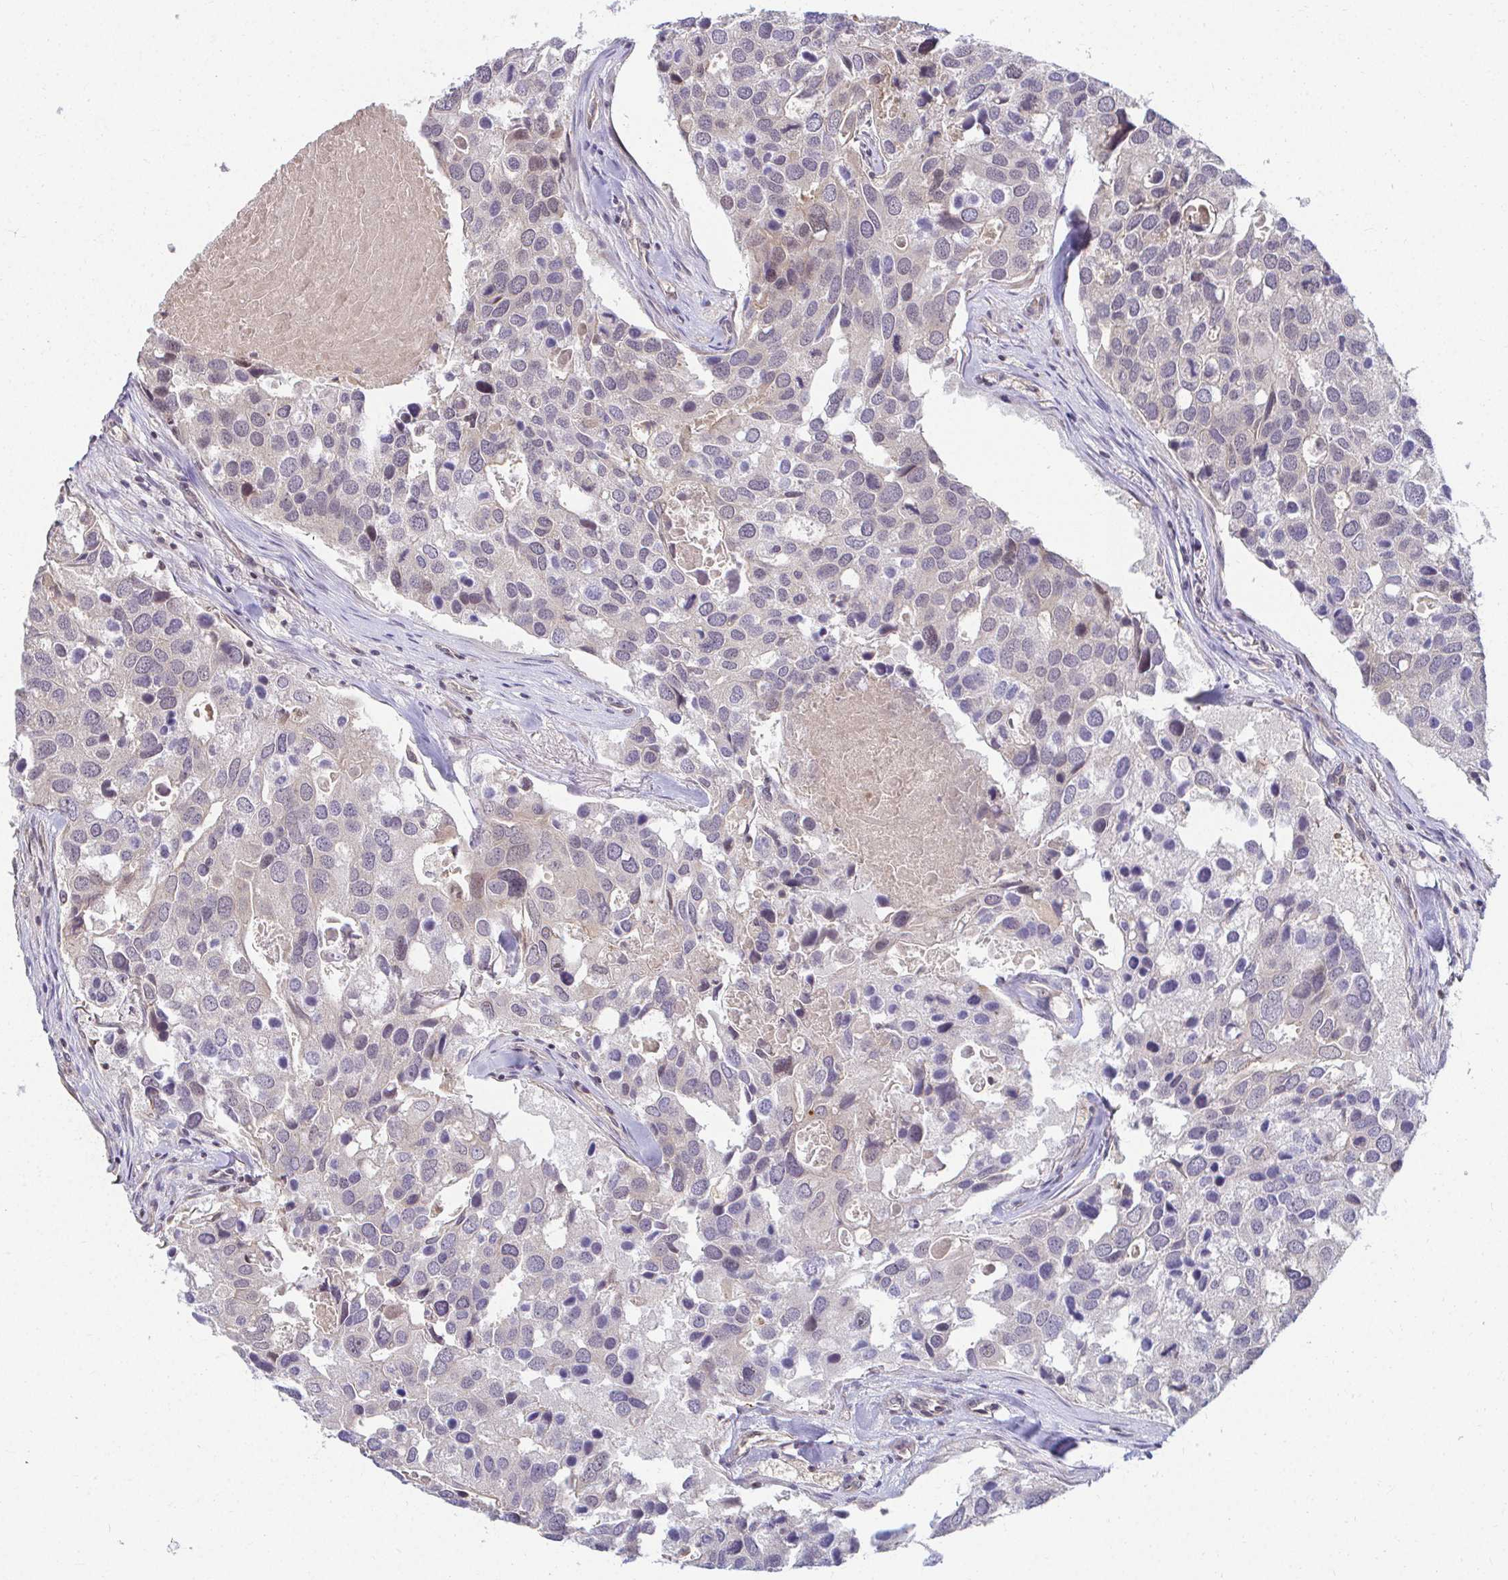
{"staining": {"intensity": "negative", "quantity": "none", "location": "none"}, "tissue": "breast cancer", "cell_type": "Tumor cells", "image_type": "cancer", "snomed": [{"axis": "morphology", "description": "Duct carcinoma"}, {"axis": "topography", "description": "Breast"}], "caption": "This is an immunohistochemistry (IHC) photomicrograph of human breast cancer (invasive ductal carcinoma). There is no positivity in tumor cells.", "gene": "ANK3", "patient": {"sex": "female", "age": 83}}